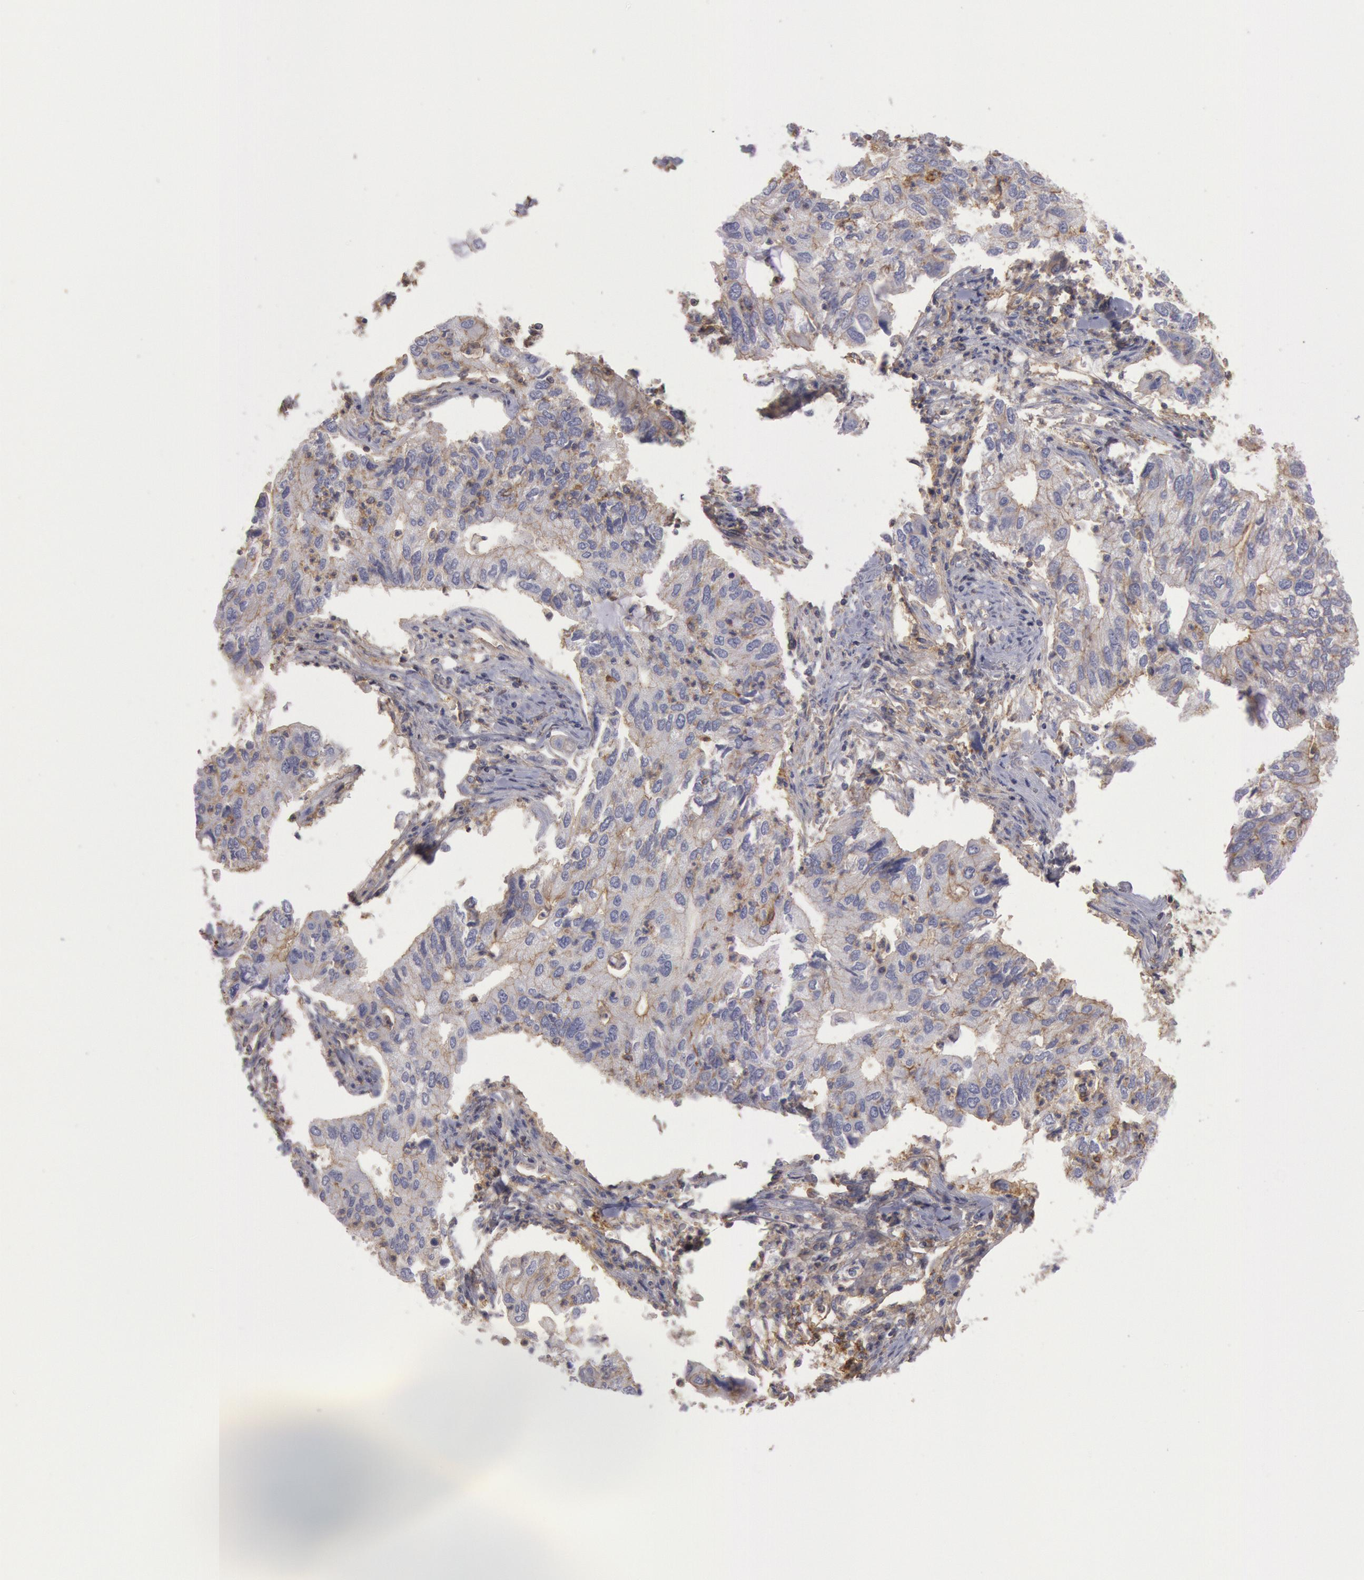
{"staining": {"intensity": "weak", "quantity": "<25%", "location": "cytoplasmic/membranous"}, "tissue": "lung cancer", "cell_type": "Tumor cells", "image_type": "cancer", "snomed": [{"axis": "morphology", "description": "Adenocarcinoma, NOS"}, {"axis": "topography", "description": "Lung"}], "caption": "High magnification brightfield microscopy of lung cancer (adenocarcinoma) stained with DAB (brown) and counterstained with hematoxylin (blue): tumor cells show no significant staining.", "gene": "SNAP23", "patient": {"sex": "male", "age": 48}}